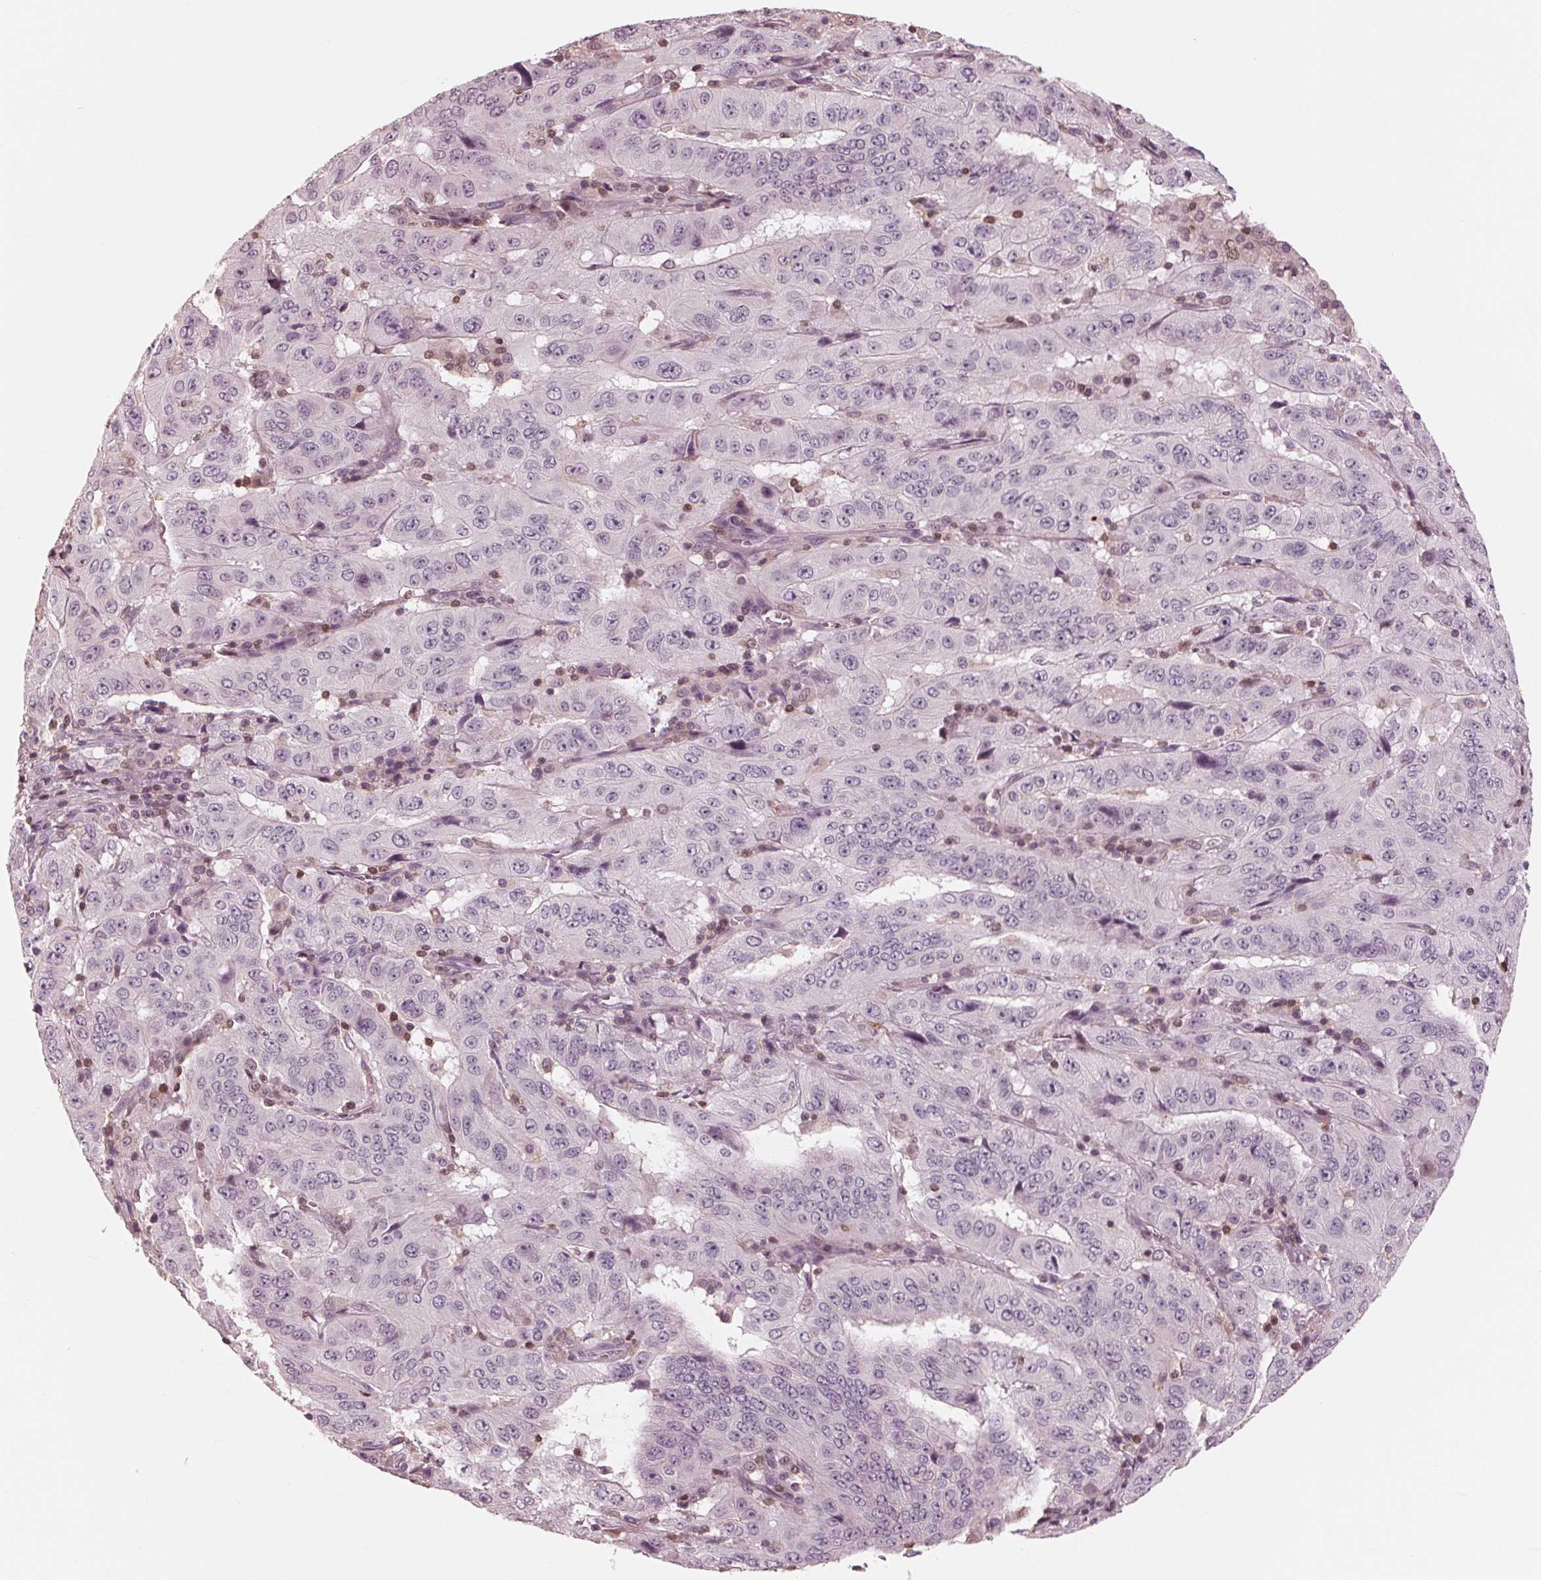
{"staining": {"intensity": "negative", "quantity": "none", "location": "none"}, "tissue": "pancreatic cancer", "cell_type": "Tumor cells", "image_type": "cancer", "snomed": [{"axis": "morphology", "description": "Adenocarcinoma, NOS"}, {"axis": "topography", "description": "Pancreas"}], "caption": "The histopathology image reveals no significant staining in tumor cells of pancreatic adenocarcinoma.", "gene": "ING3", "patient": {"sex": "male", "age": 63}}